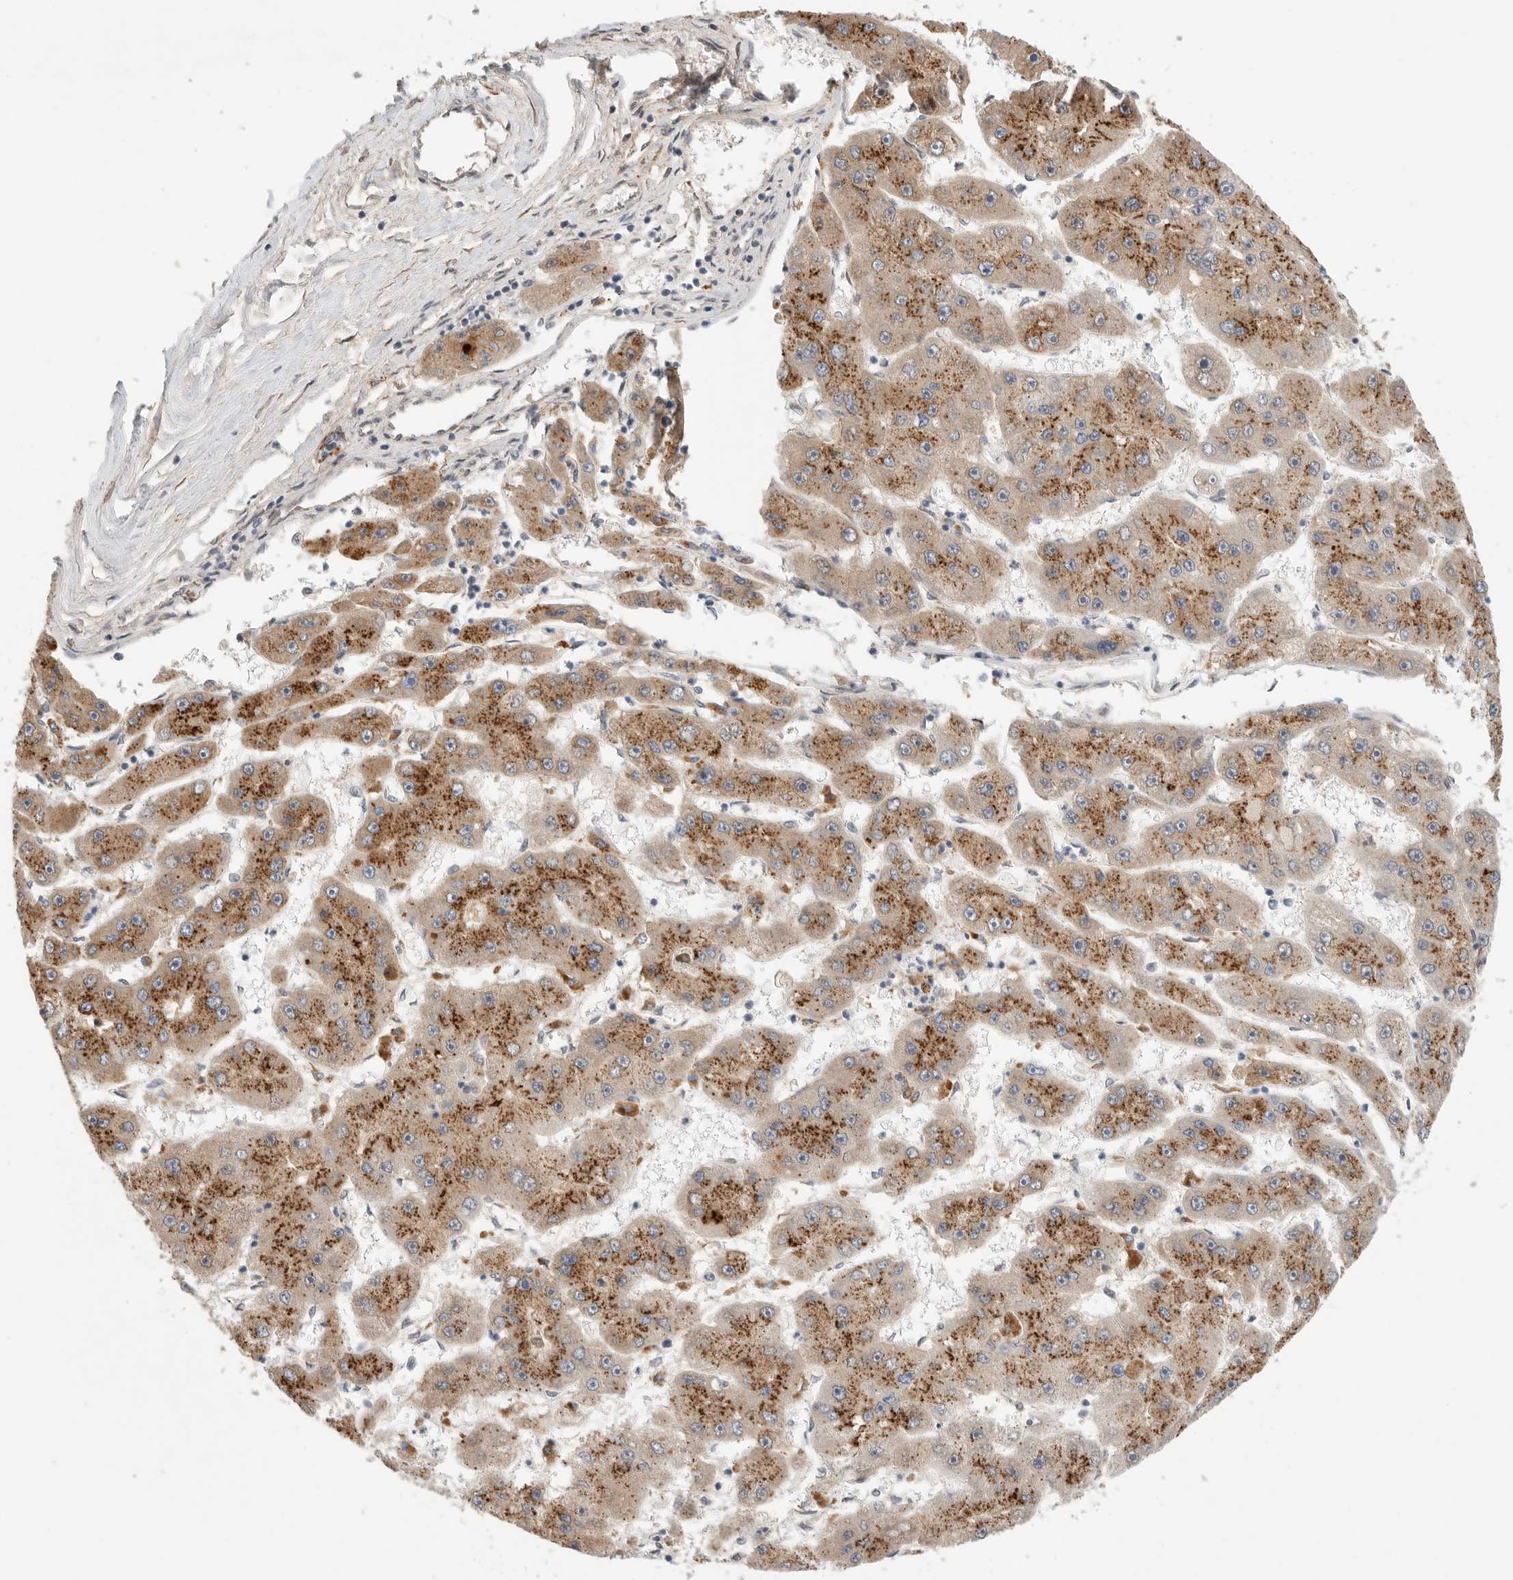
{"staining": {"intensity": "moderate", "quantity": ">75%", "location": "cytoplasmic/membranous"}, "tissue": "liver cancer", "cell_type": "Tumor cells", "image_type": "cancer", "snomed": [{"axis": "morphology", "description": "Carcinoma, Hepatocellular, NOS"}, {"axis": "topography", "description": "Liver"}], "caption": "Brown immunohistochemical staining in liver cancer (hepatocellular carcinoma) shows moderate cytoplasmic/membranous positivity in about >75% of tumor cells.", "gene": "LEMD3", "patient": {"sex": "female", "age": 61}}